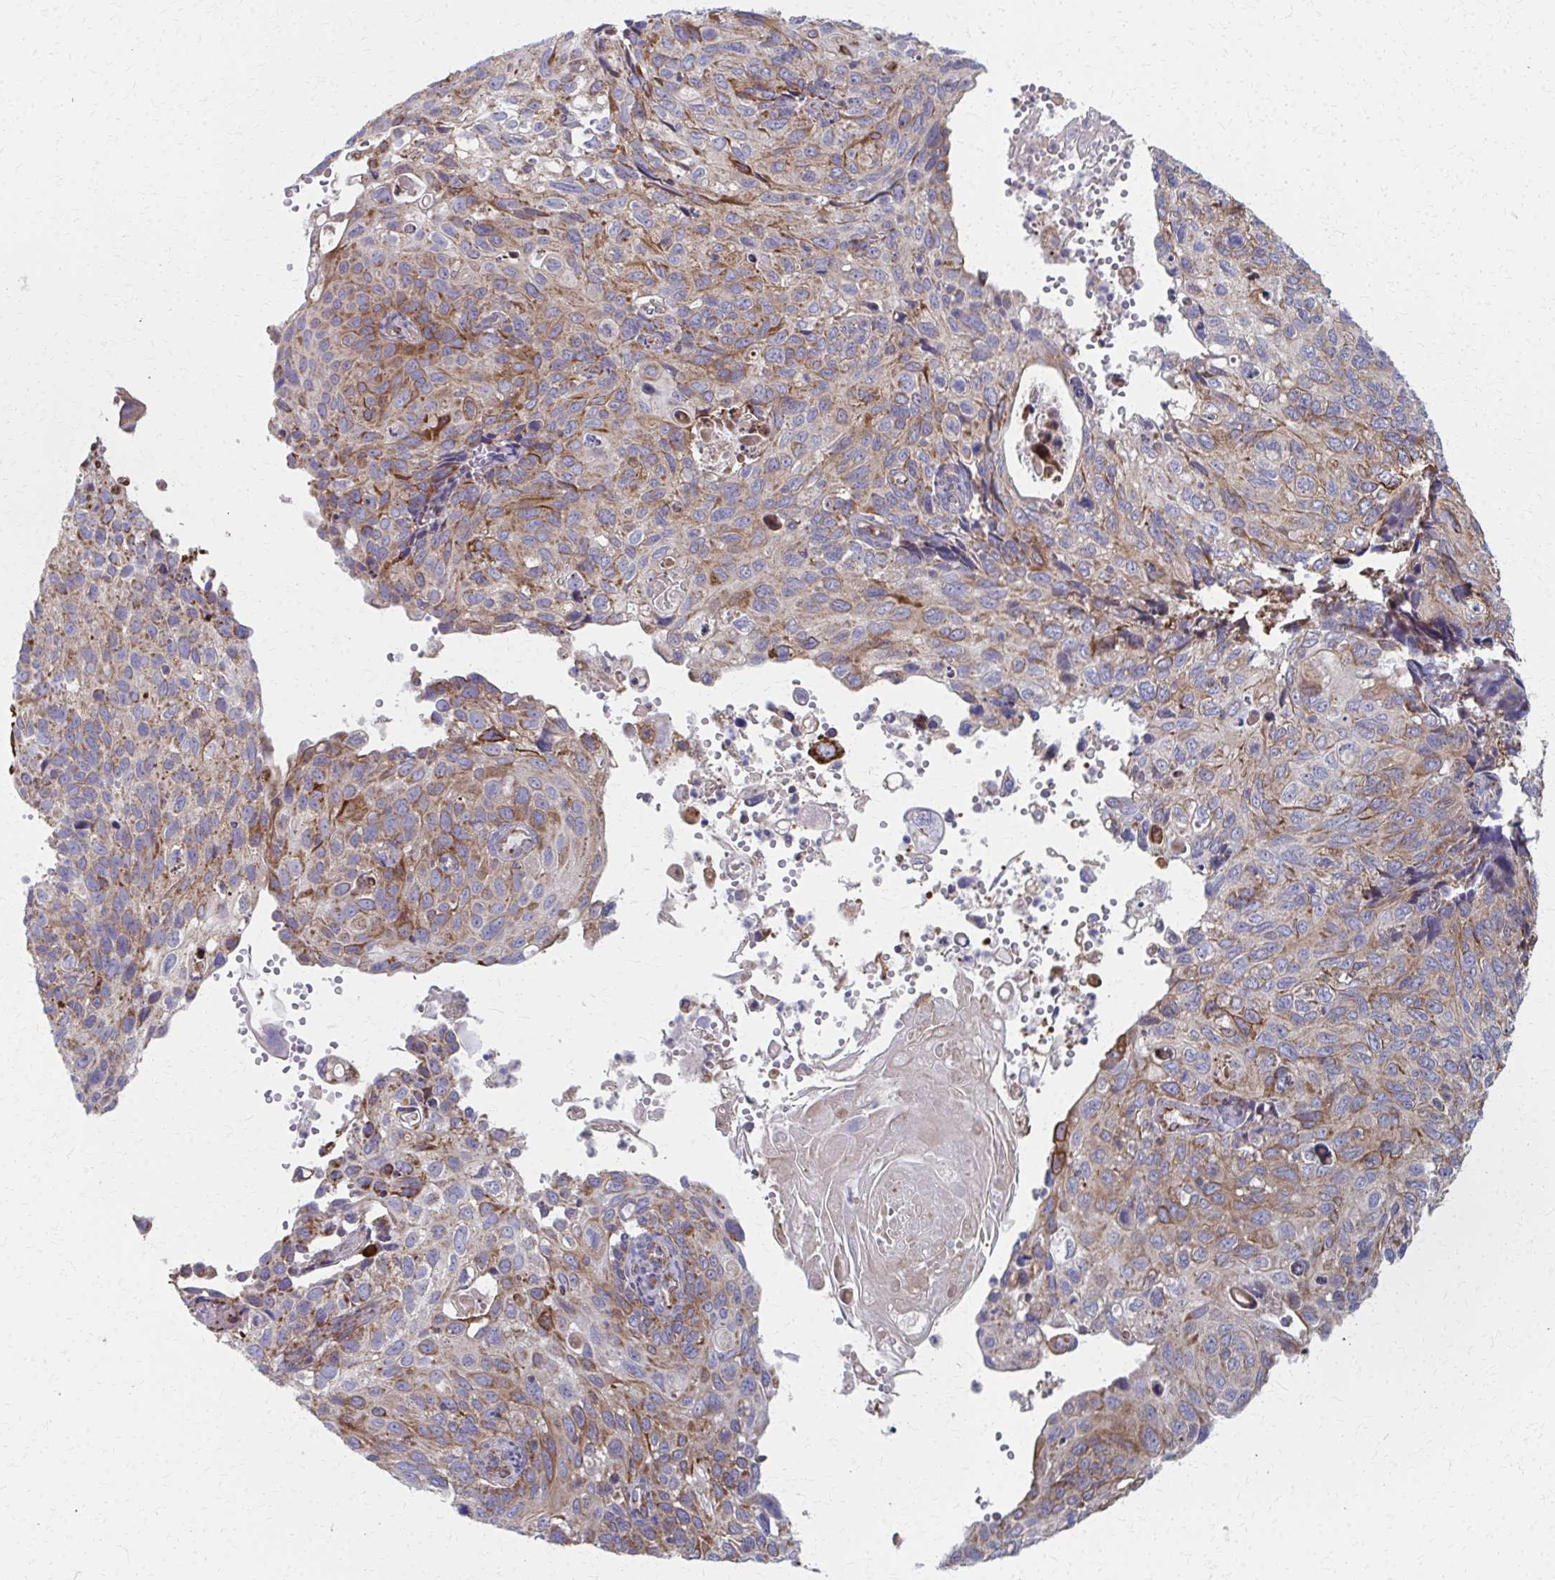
{"staining": {"intensity": "moderate", "quantity": "25%-75%", "location": "cytoplasmic/membranous"}, "tissue": "cervical cancer", "cell_type": "Tumor cells", "image_type": "cancer", "snomed": [{"axis": "morphology", "description": "Squamous cell carcinoma, NOS"}, {"axis": "topography", "description": "Cervix"}], "caption": "IHC (DAB) staining of human cervical cancer (squamous cell carcinoma) reveals moderate cytoplasmic/membranous protein expression in about 25%-75% of tumor cells.", "gene": "FAHD1", "patient": {"sex": "female", "age": 70}}